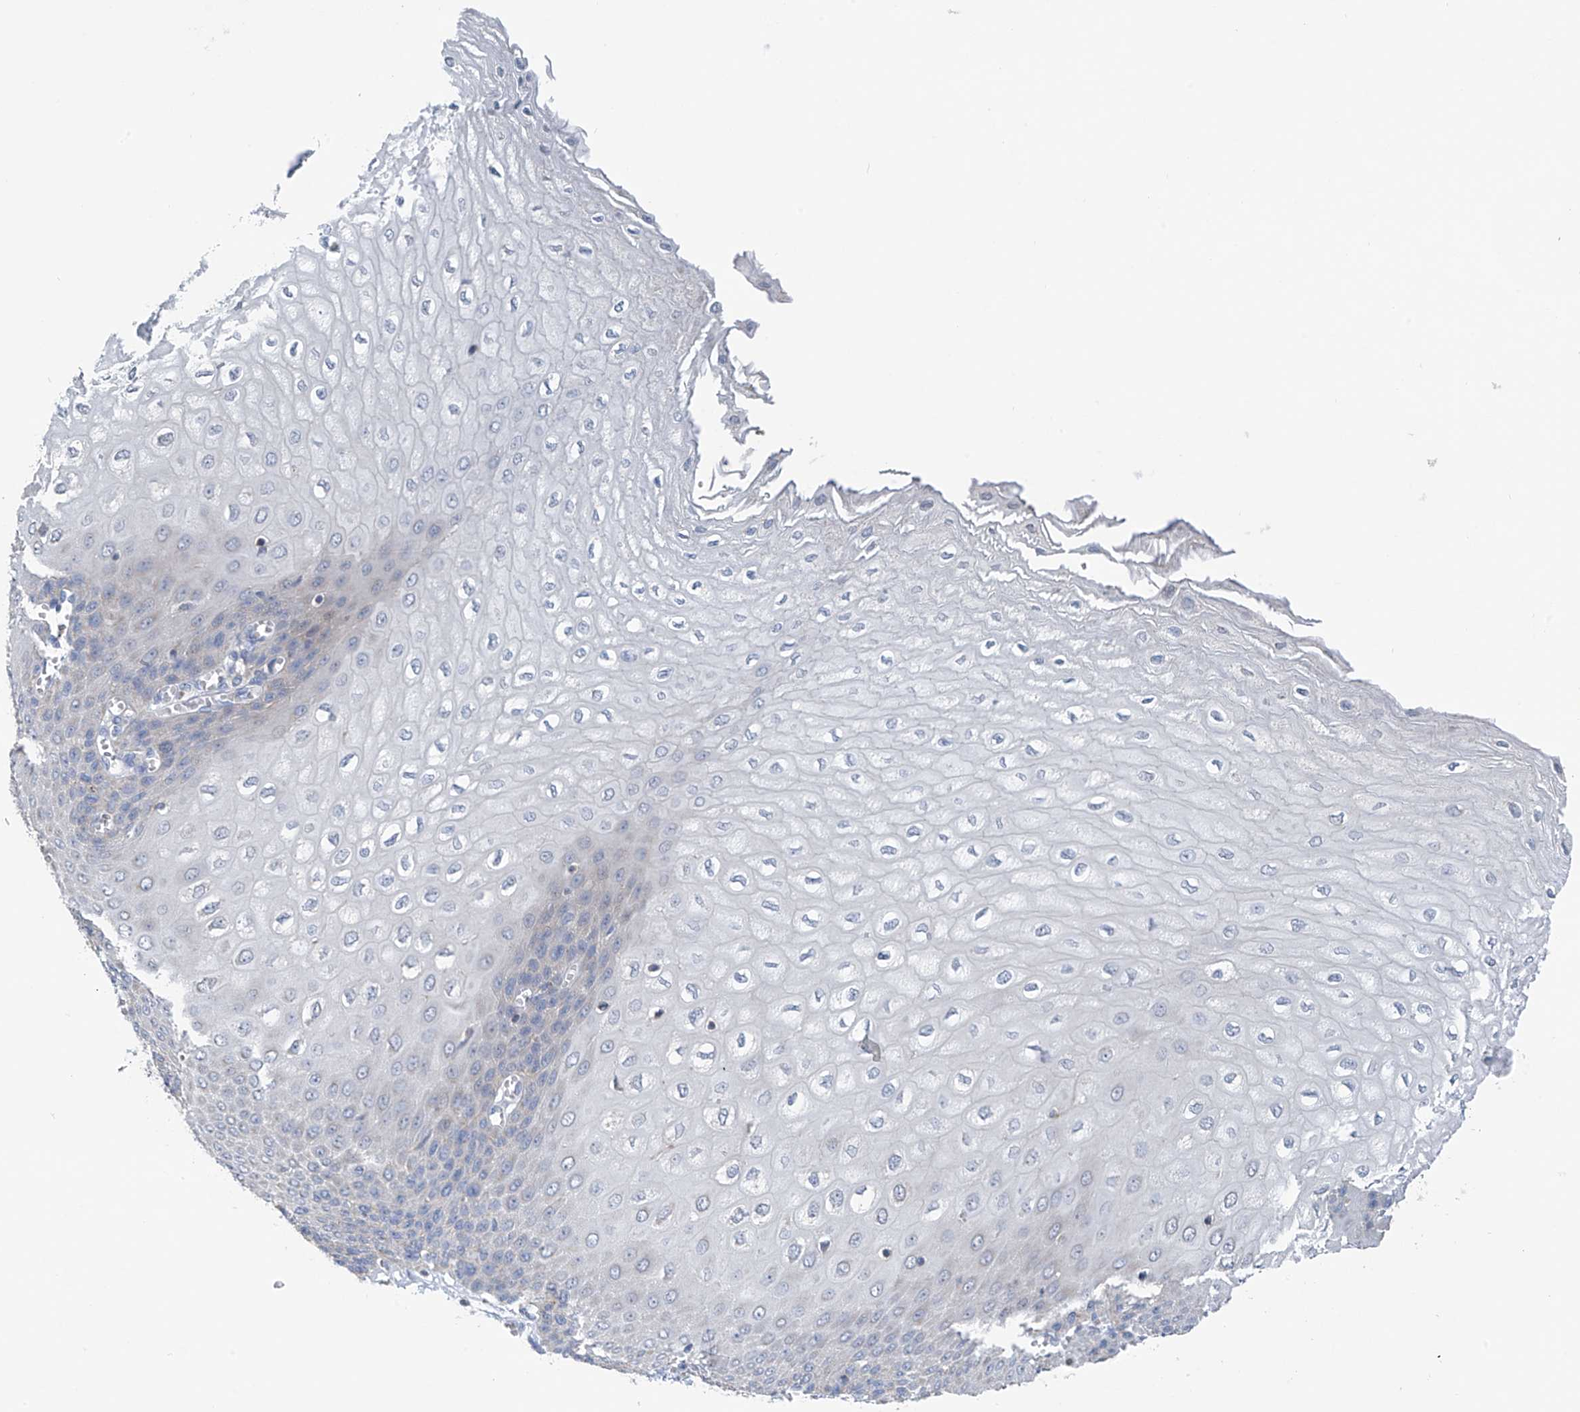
{"staining": {"intensity": "negative", "quantity": "none", "location": "none"}, "tissue": "esophagus", "cell_type": "Squamous epithelial cells", "image_type": "normal", "snomed": [{"axis": "morphology", "description": "Normal tissue, NOS"}, {"axis": "topography", "description": "Esophagus"}], "caption": "Photomicrograph shows no significant protein expression in squamous epithelial cells of benign esophagus. (DAB IHC visualized using brightfield microscopy, high magnification).", "gene": "SYN3", "patient": {"sex": "male", "age": 60}}